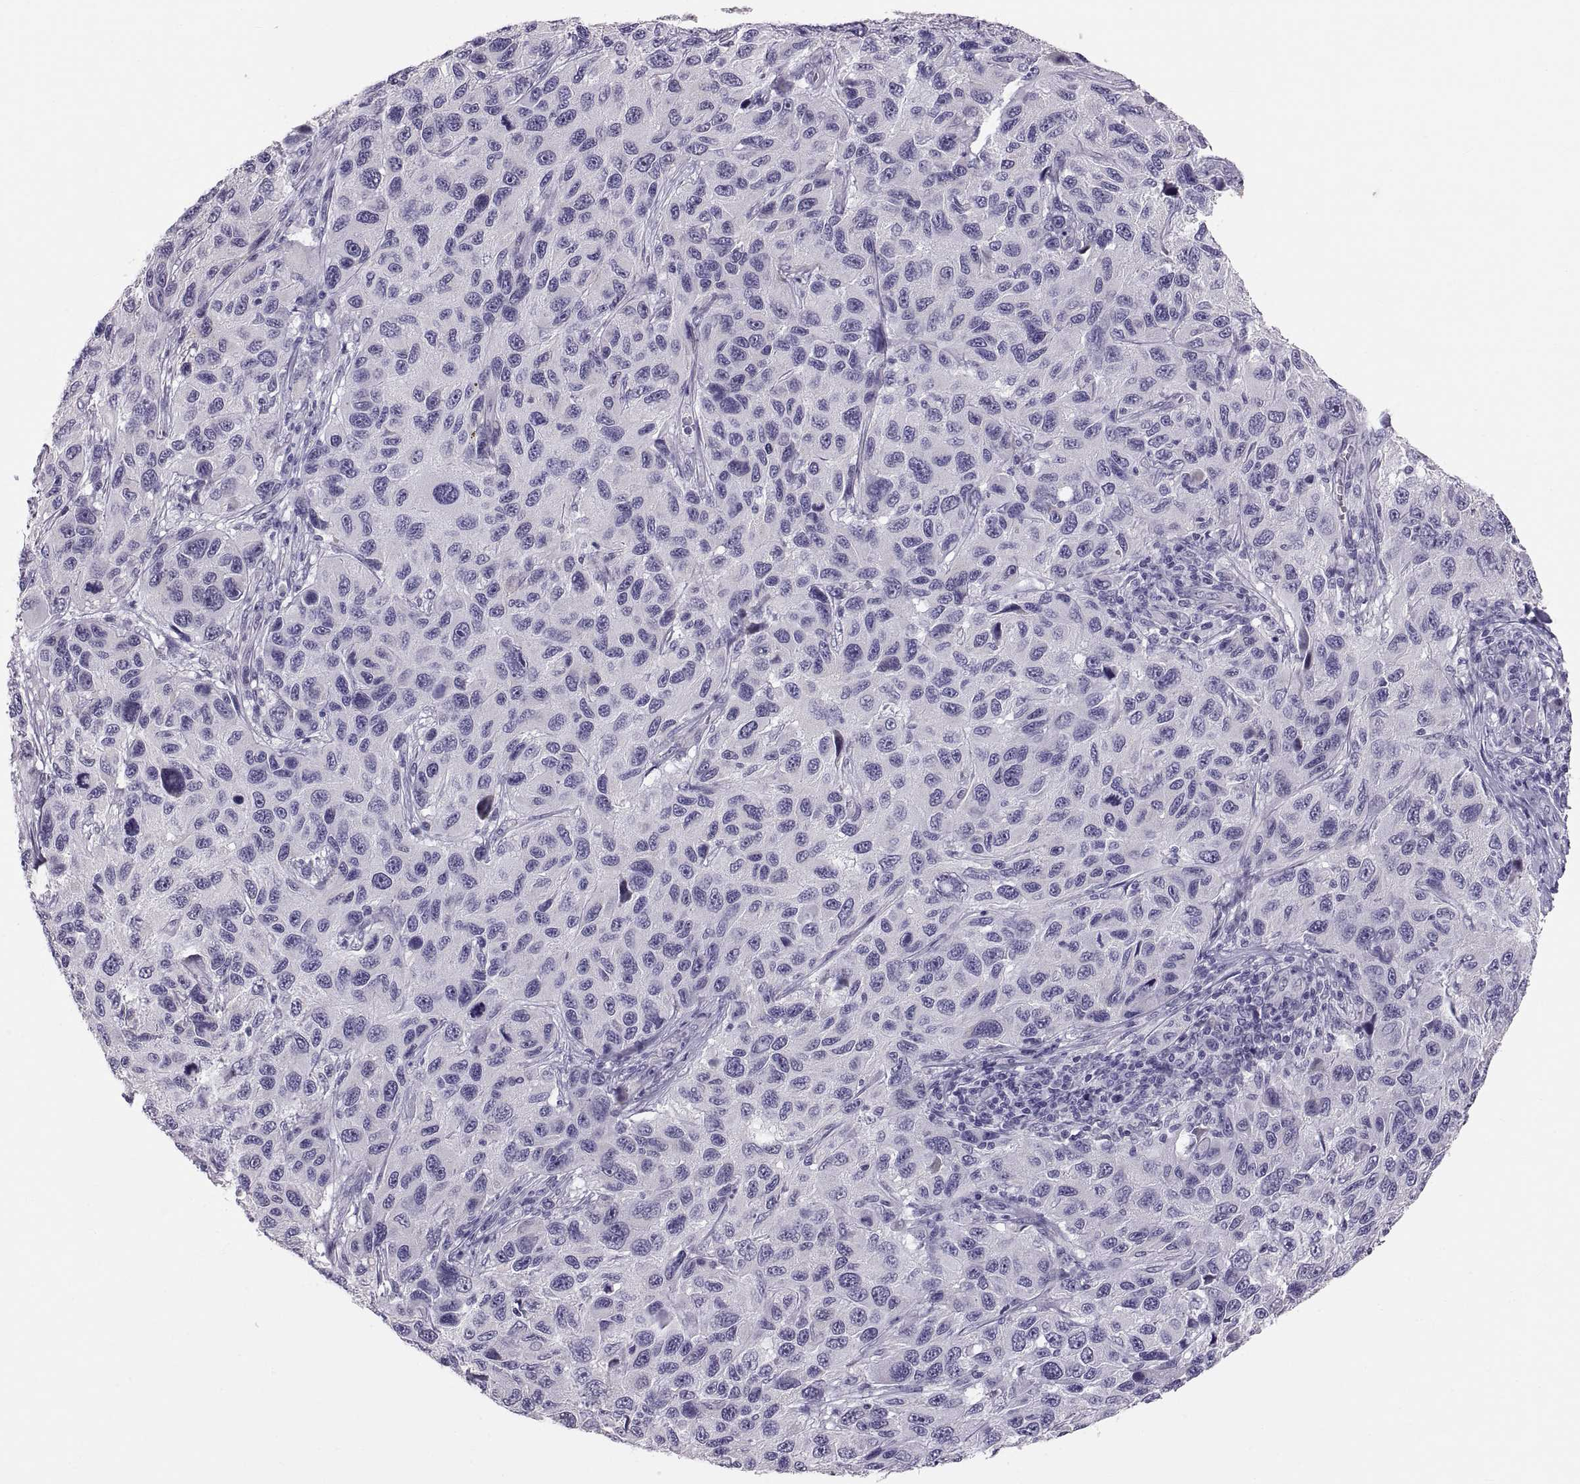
{"staining": {"intensity": "negative", "quantity": "none", "location": "none"}, "tissue": "melanoma", "cell_type": "Tumor cells", "image_type": "cancer", "snomed": [{"axis": "morphology", "description": "Malignant melanoma, NOS"}, {"axis": "topography", "description": "Skin"}], "caption": "This micrograph is of melanoma stained with immunohistochemistry to label a protein in brown with the nuclei are counter-stained blue. There is no expression in tumor cells.", "gene": "FAM170A", "patient": {"sex": "male", "age": 53}}